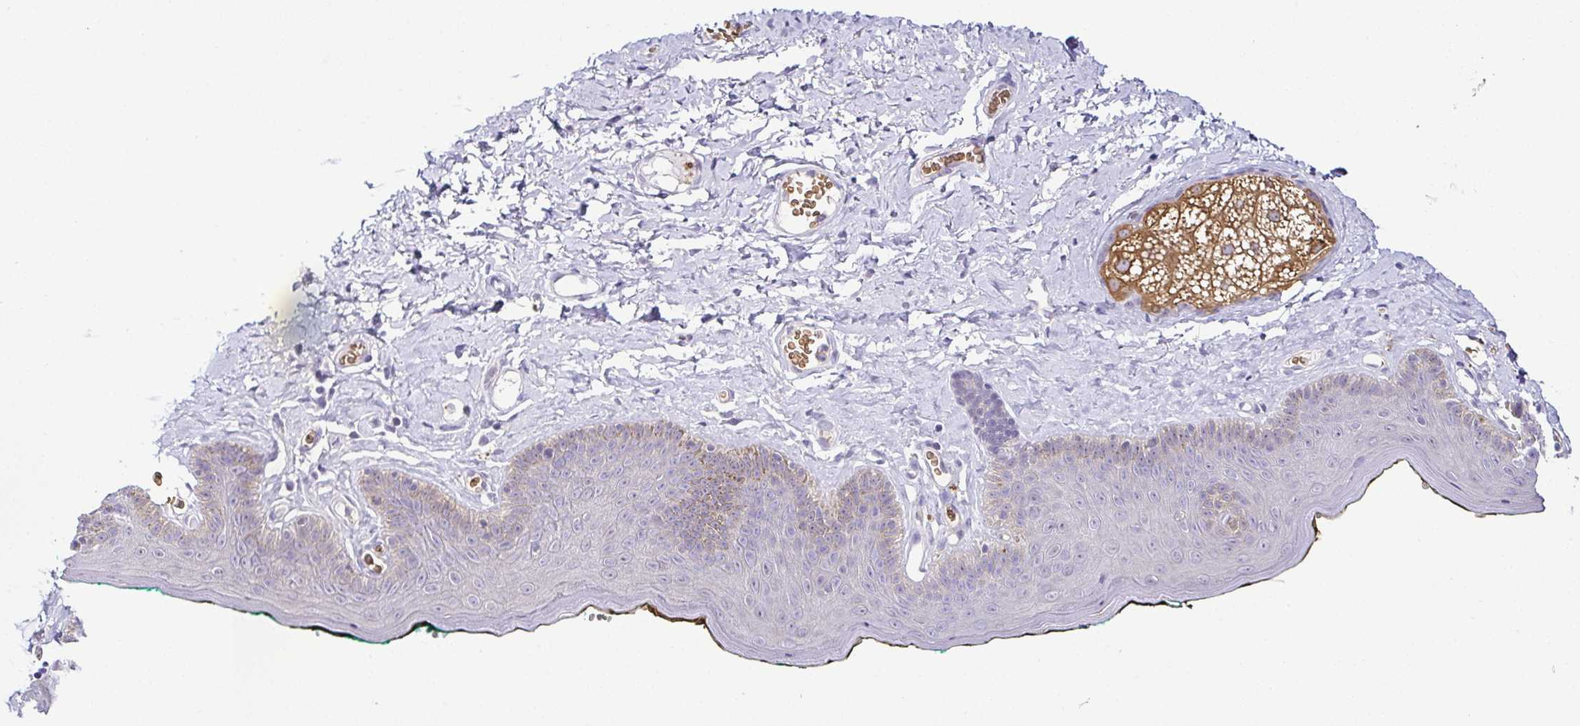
{"staining": {"intensity": "negative", "quantity": "none", "location": "none"}, "tissue": "skin", "cell_type": "Epidermal cells", "image_type": "normal", "snomed": [{"axis": "morphology", "description": "Normal tissue, NOS"}, {"axis": "topography", "description": "Vulva"}, {"axis": "topography", "description": "Peripheral nerve tissue"}], "caption": "Histopathology image shows no significant protein expression in epidermal cells of normal skin. (IHC, brightfield microscopy, high magnification).", "gene": "FAM162B", "patient": {"sex": "female", "age": 66}}